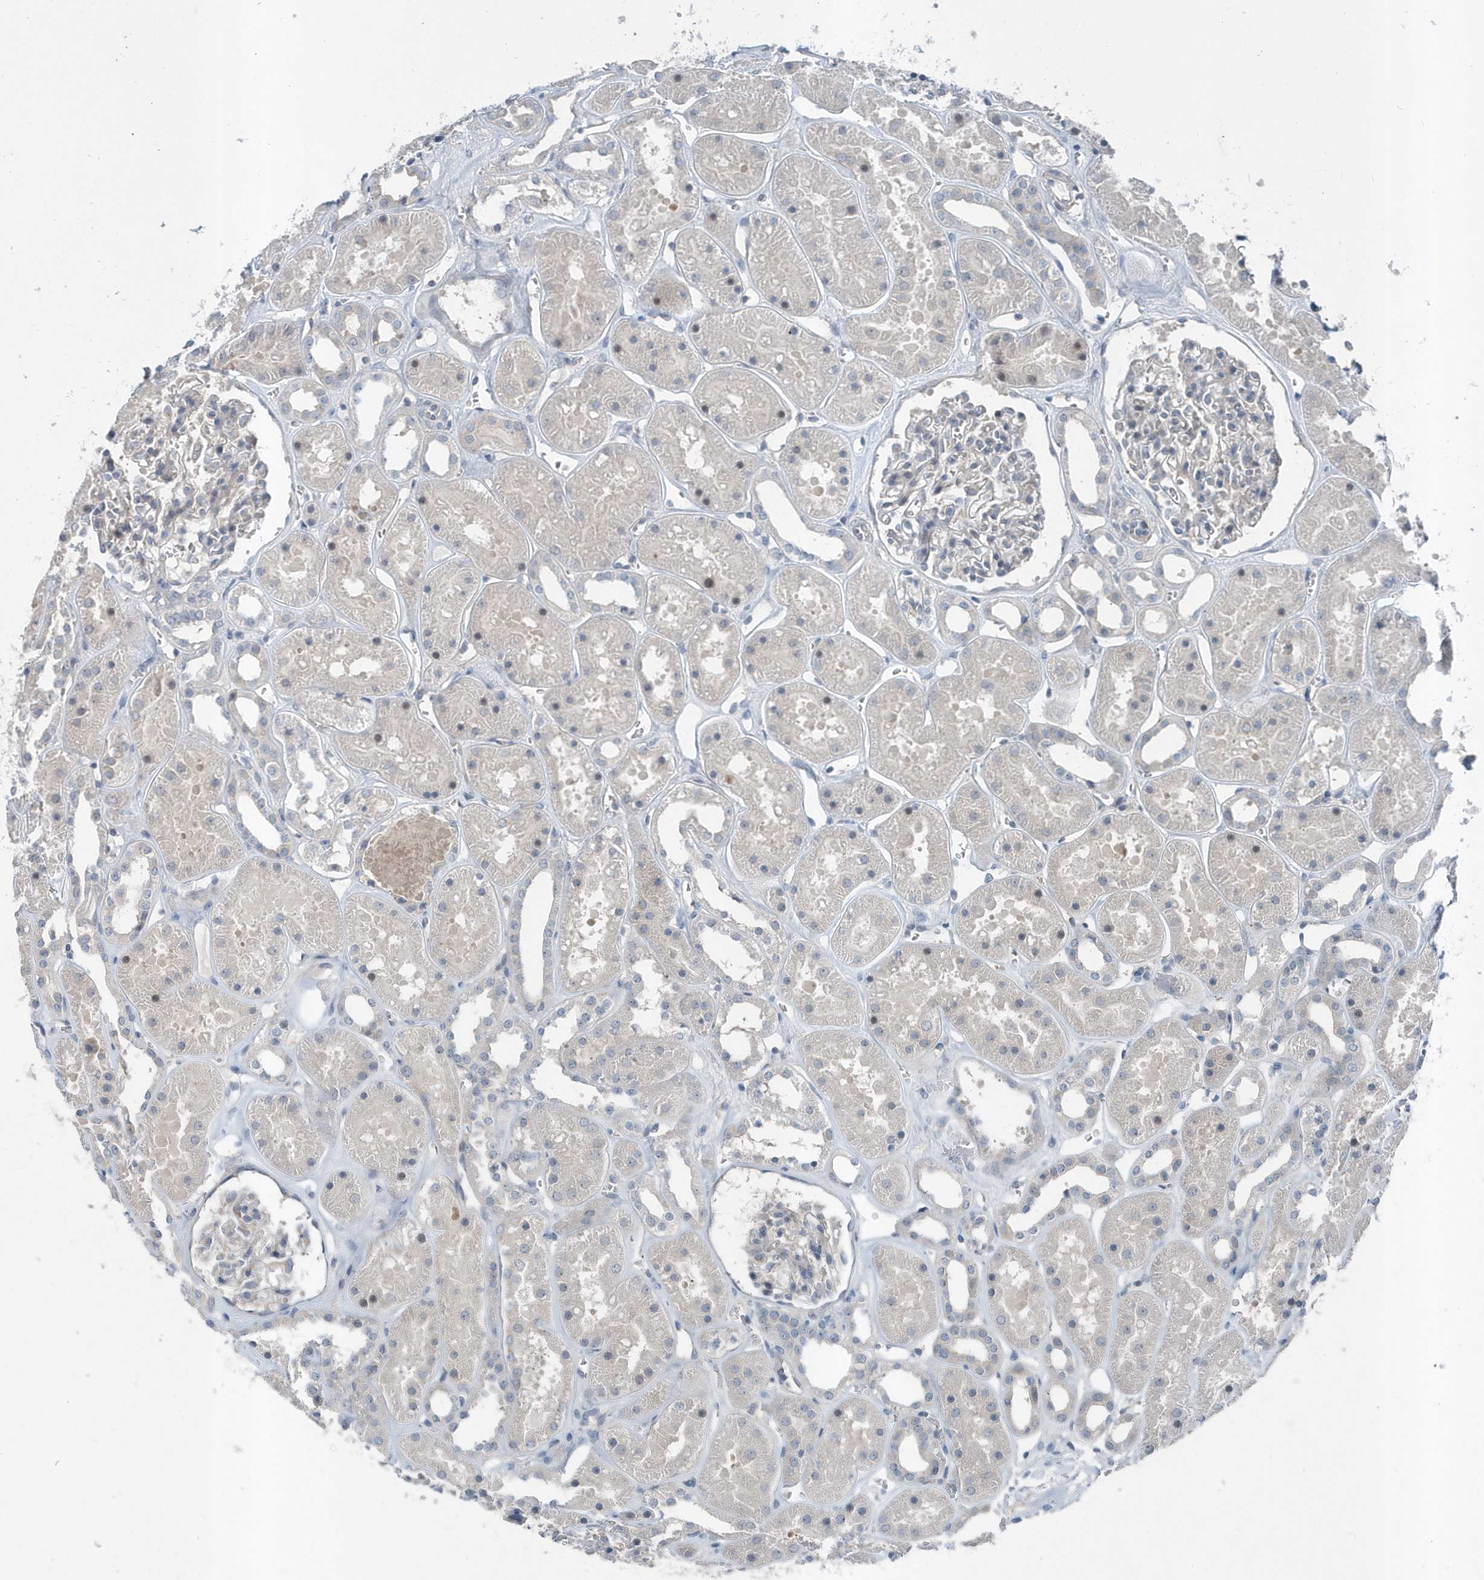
{"staining": {"intensity": "negative", "quantity": "none", "location": "none"}, "tissue": "kidney", "cell_type": "Cells in glomeruli", "image_type": "normal", "snomed": [{"axis": "morphology", "description": "Normal tissue, NOS"}, {"axis": "topography", "description": "Kidney"}], "caption": "DAB (3,3'-diaminobenzidine) immunohistochemical staining of benign kidney shows no significant positivity in cells in glomeruli. (DAB immunohistochemistry (IHC) visualized using brightfield microscopy, high magnification).", "gene": "MCC", "patient": {"sex": "female", "age": 41}}